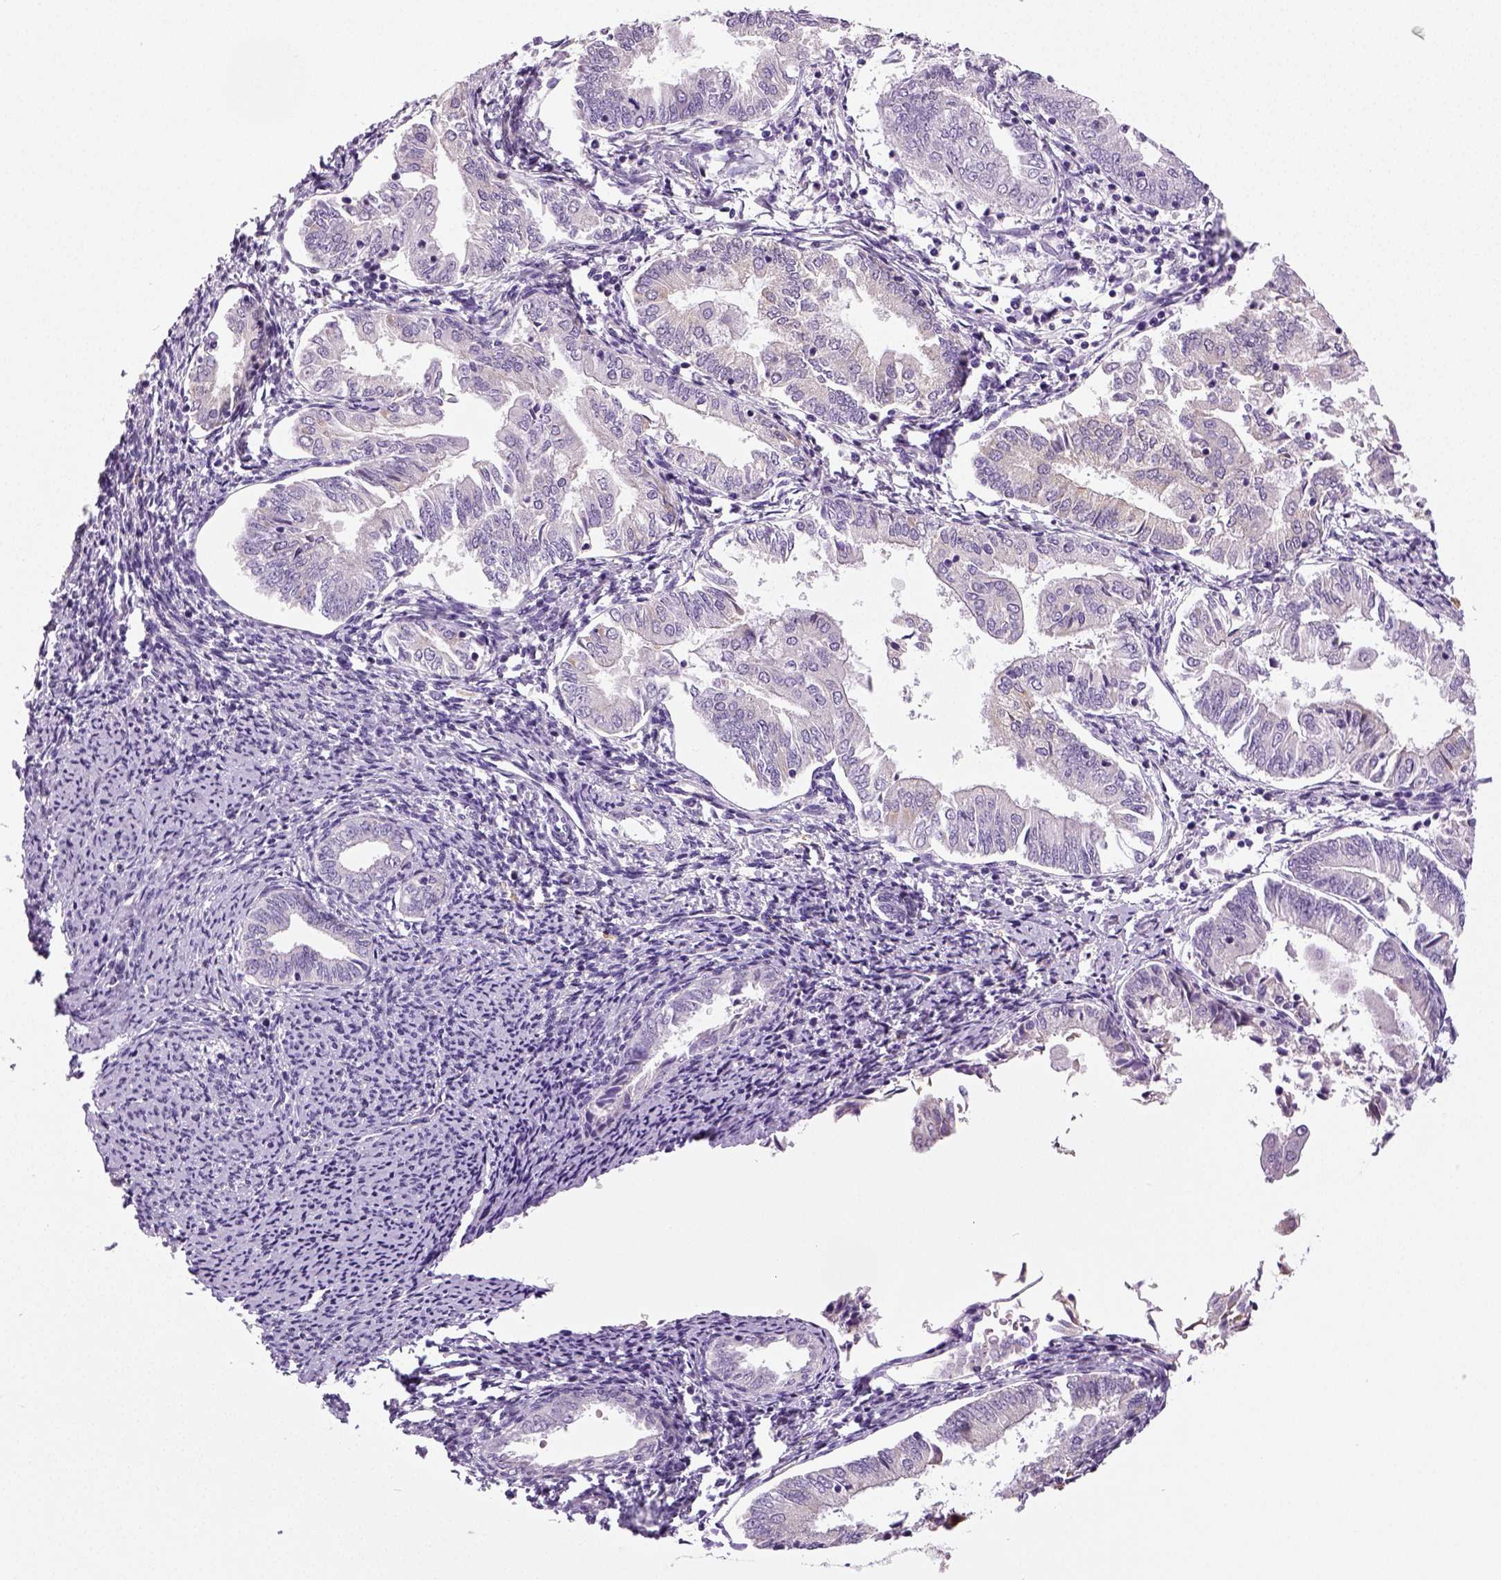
{"staining": {"intensity": "negative", "quantity": "none", "location": "none"}, "tissue": "endometrial cancer", "cell_type": "Tumor cells", "image_type": "cancer", "snomed": [{"axis": "morphology", "description": "Adenocarcinoma, NOS"}, {"axis": "topography", "description": "Endometrium"}], "caption": "An image of endometrial cancer (adenocarcinoma) stained for a protein shows no brown staining in tumor cells.", "gene": "NECAB2", "patient": {"sex": "female", "age": 55}}